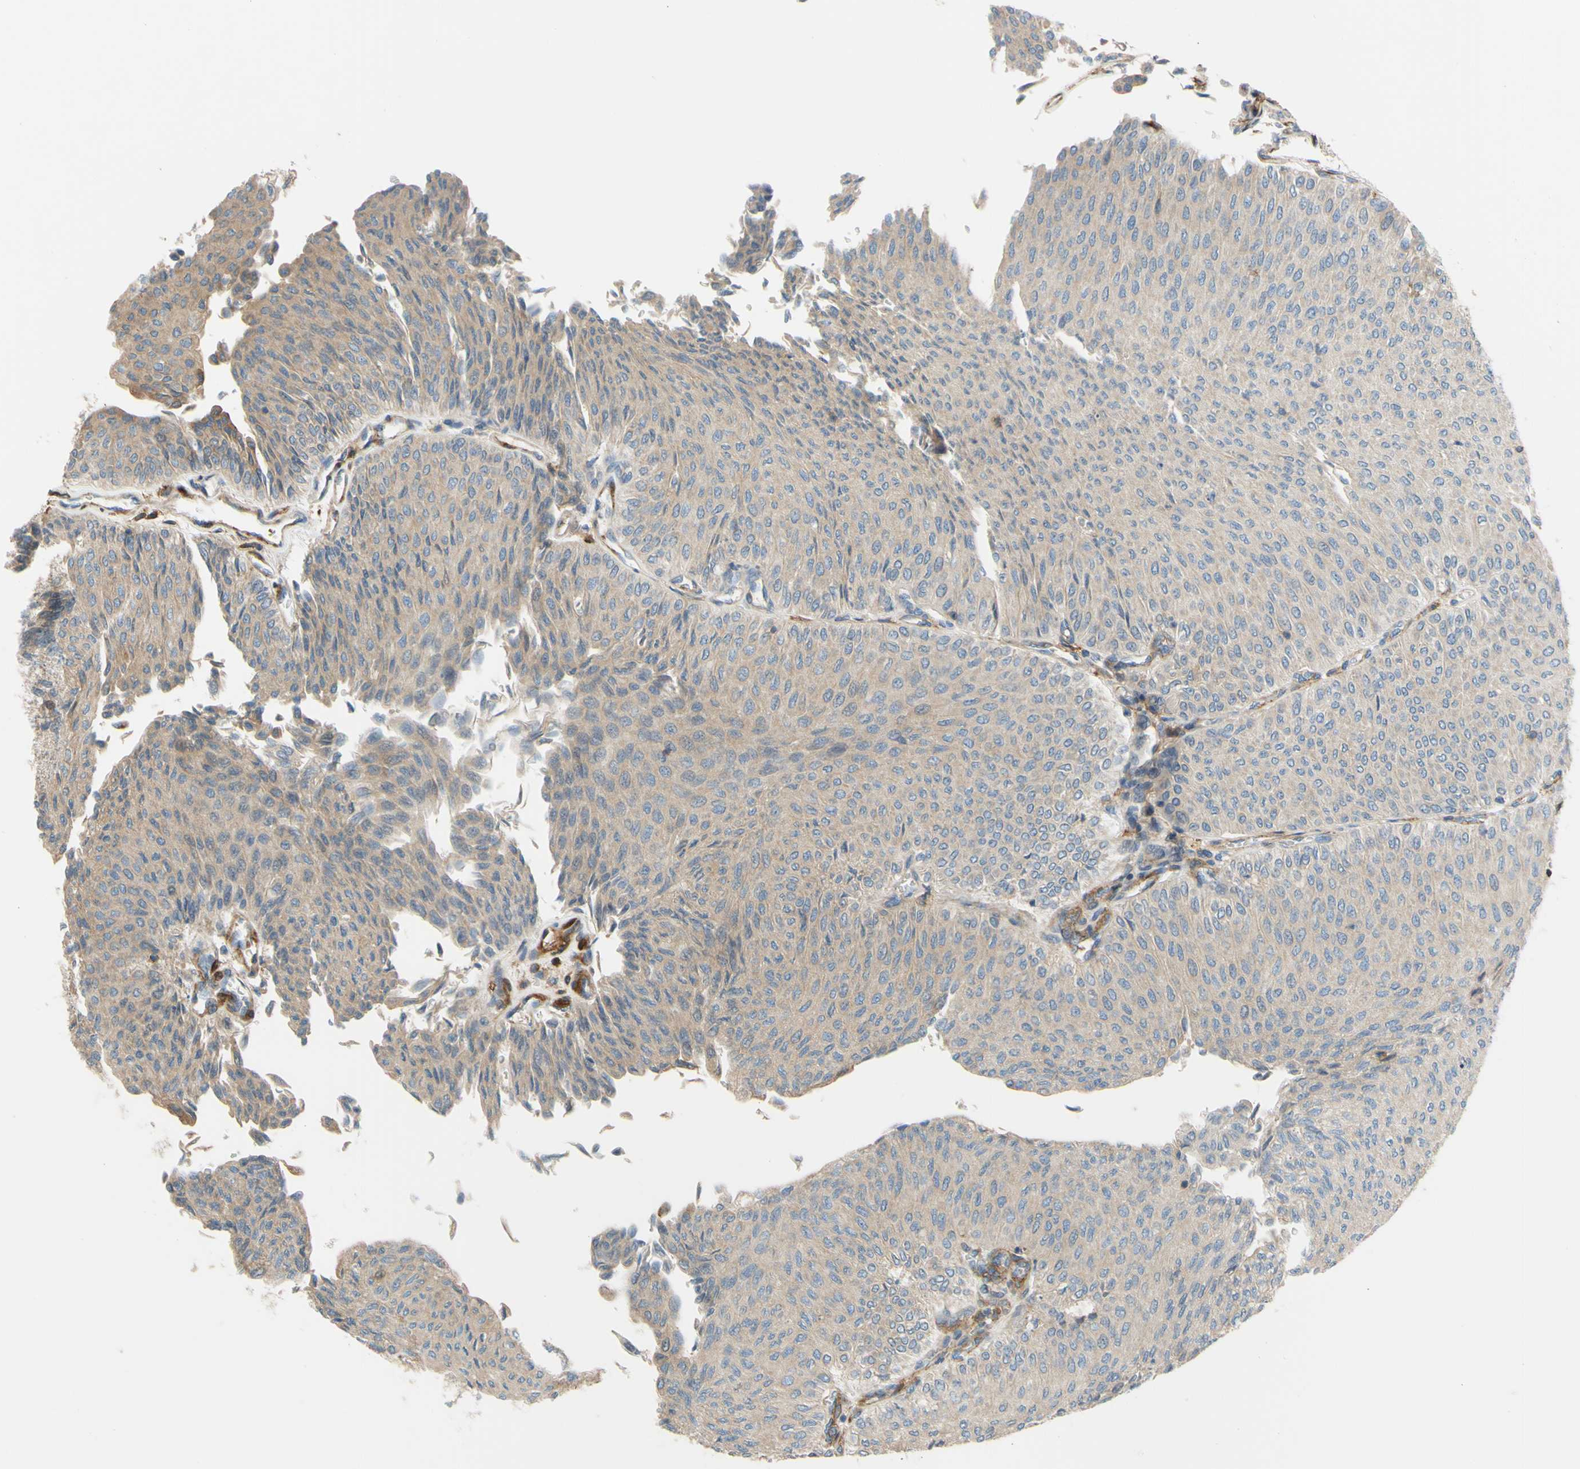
{"staining": {"intensity": "weak", "quantity": "25%-75%", "location": "cytoplasmic/membranous"}, "tissue": "urothelial cancer", "cell_type": "Tumor cells", "image_type": "cancer", "snomed": [{"axis": "morphology", "description": "Urothelial carcinoma, Low grade"}, {"axis": "topography", "description": "Urinary bladder"}], "caption": "Immunohistochemical staining of human urothelial cancer shows low levels of weak cytoplasmic/membranous protein positivity in about 25%-75% of tumor cells.", "gene": "POR", "patient": {"sex": "male", "age": 78}}